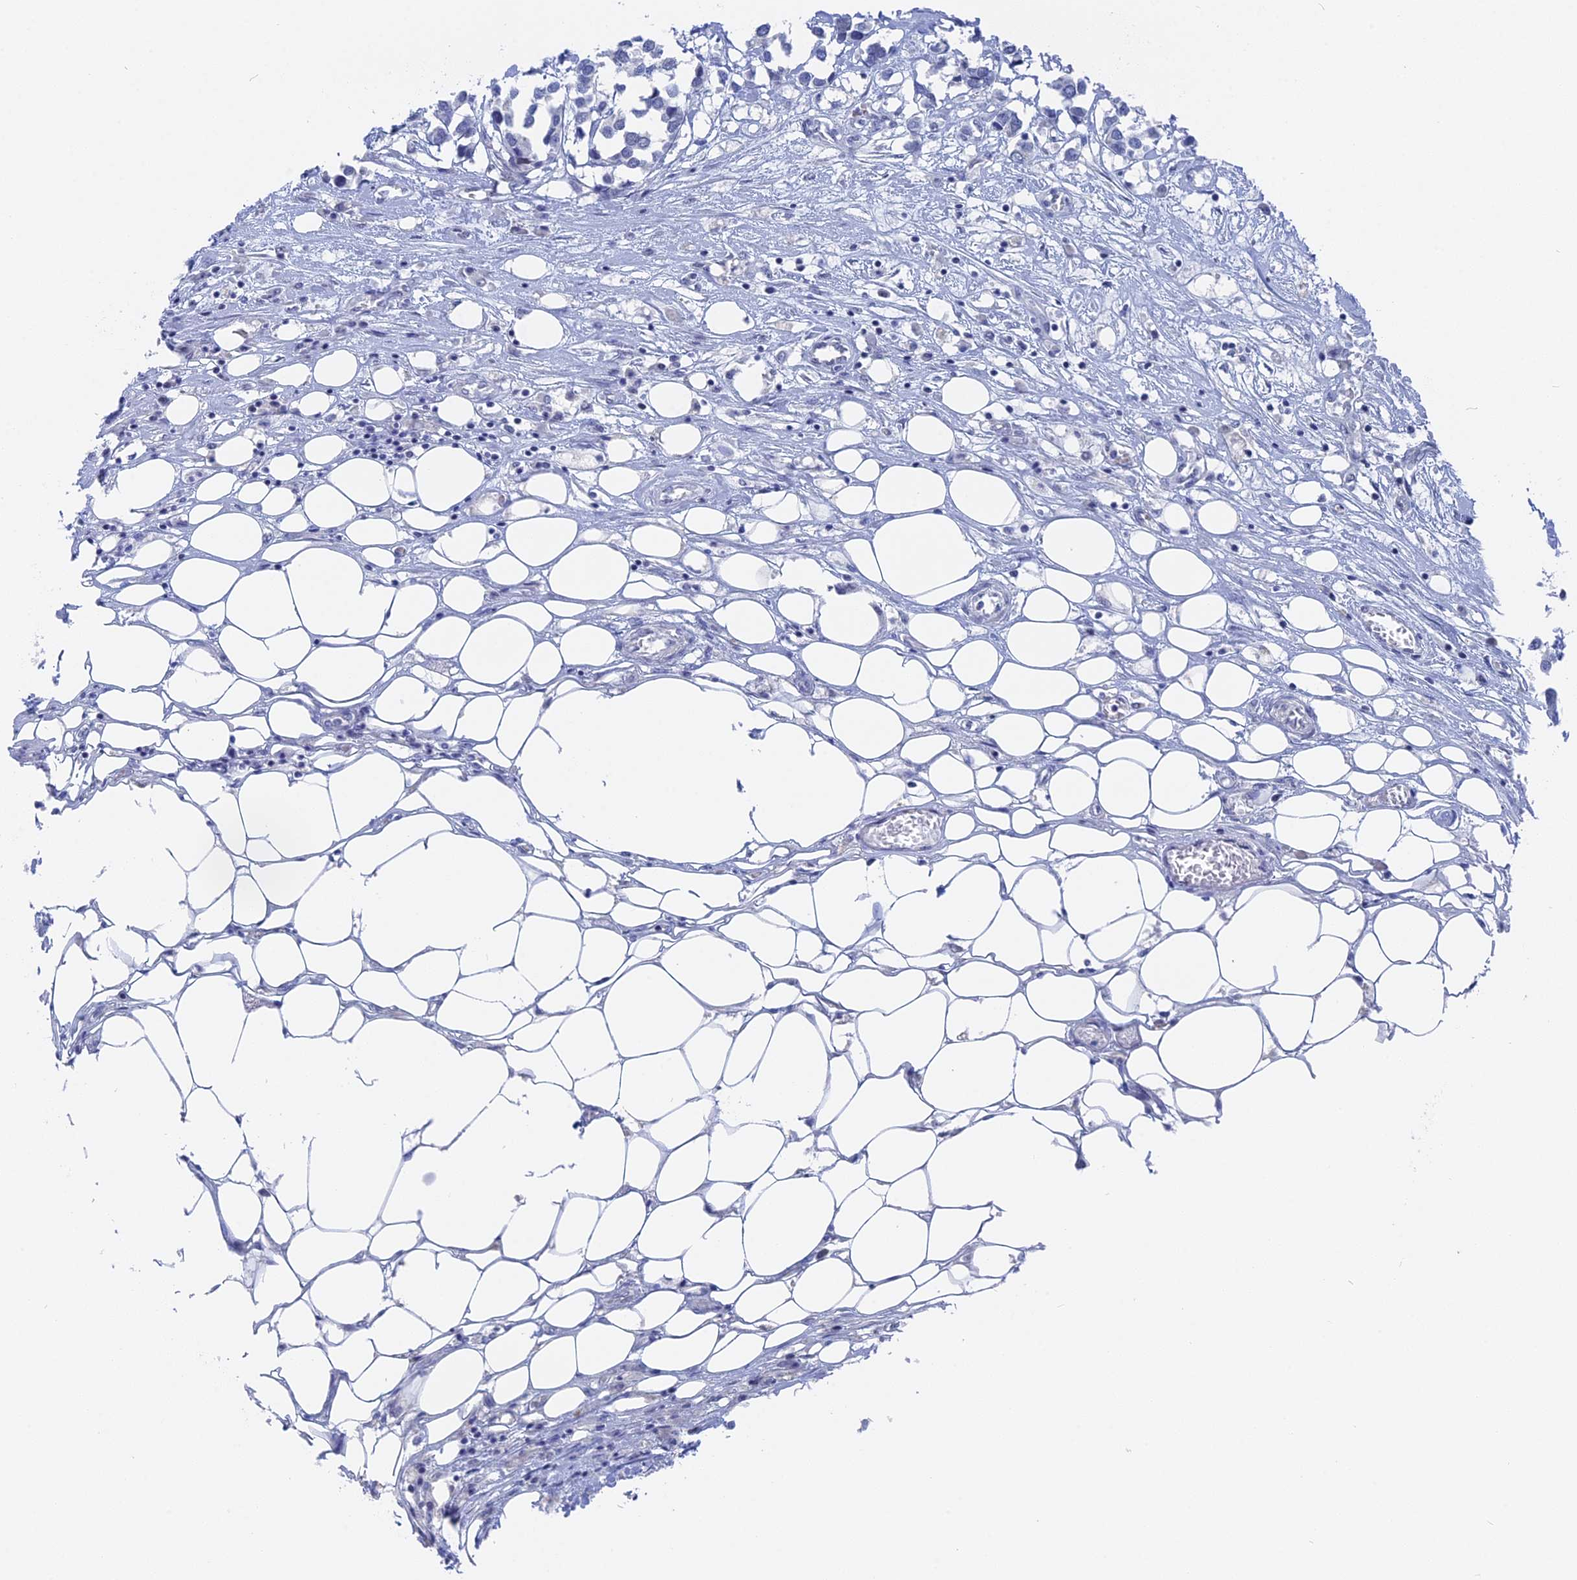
{"staining": {"intensity": "negative", "quantity": "none", "location": "none"}, "tissue": "breast cancer", "cell_type": "Tumor cells", "image_type": "cancer", "snomed": [{"axis": "morphology", "description": "Duct carcinoma"}, {"axis": "topography", "description": "Breast"}], "caption": "Immunohistochemistry (IHC) photomicrograph of human breast infiltrating ductal carcinoma stained for a protein (brown), which shows no staining in tumor cells.", "gene": "BRD2", "patient": {"sex": "female", "age": 83}}